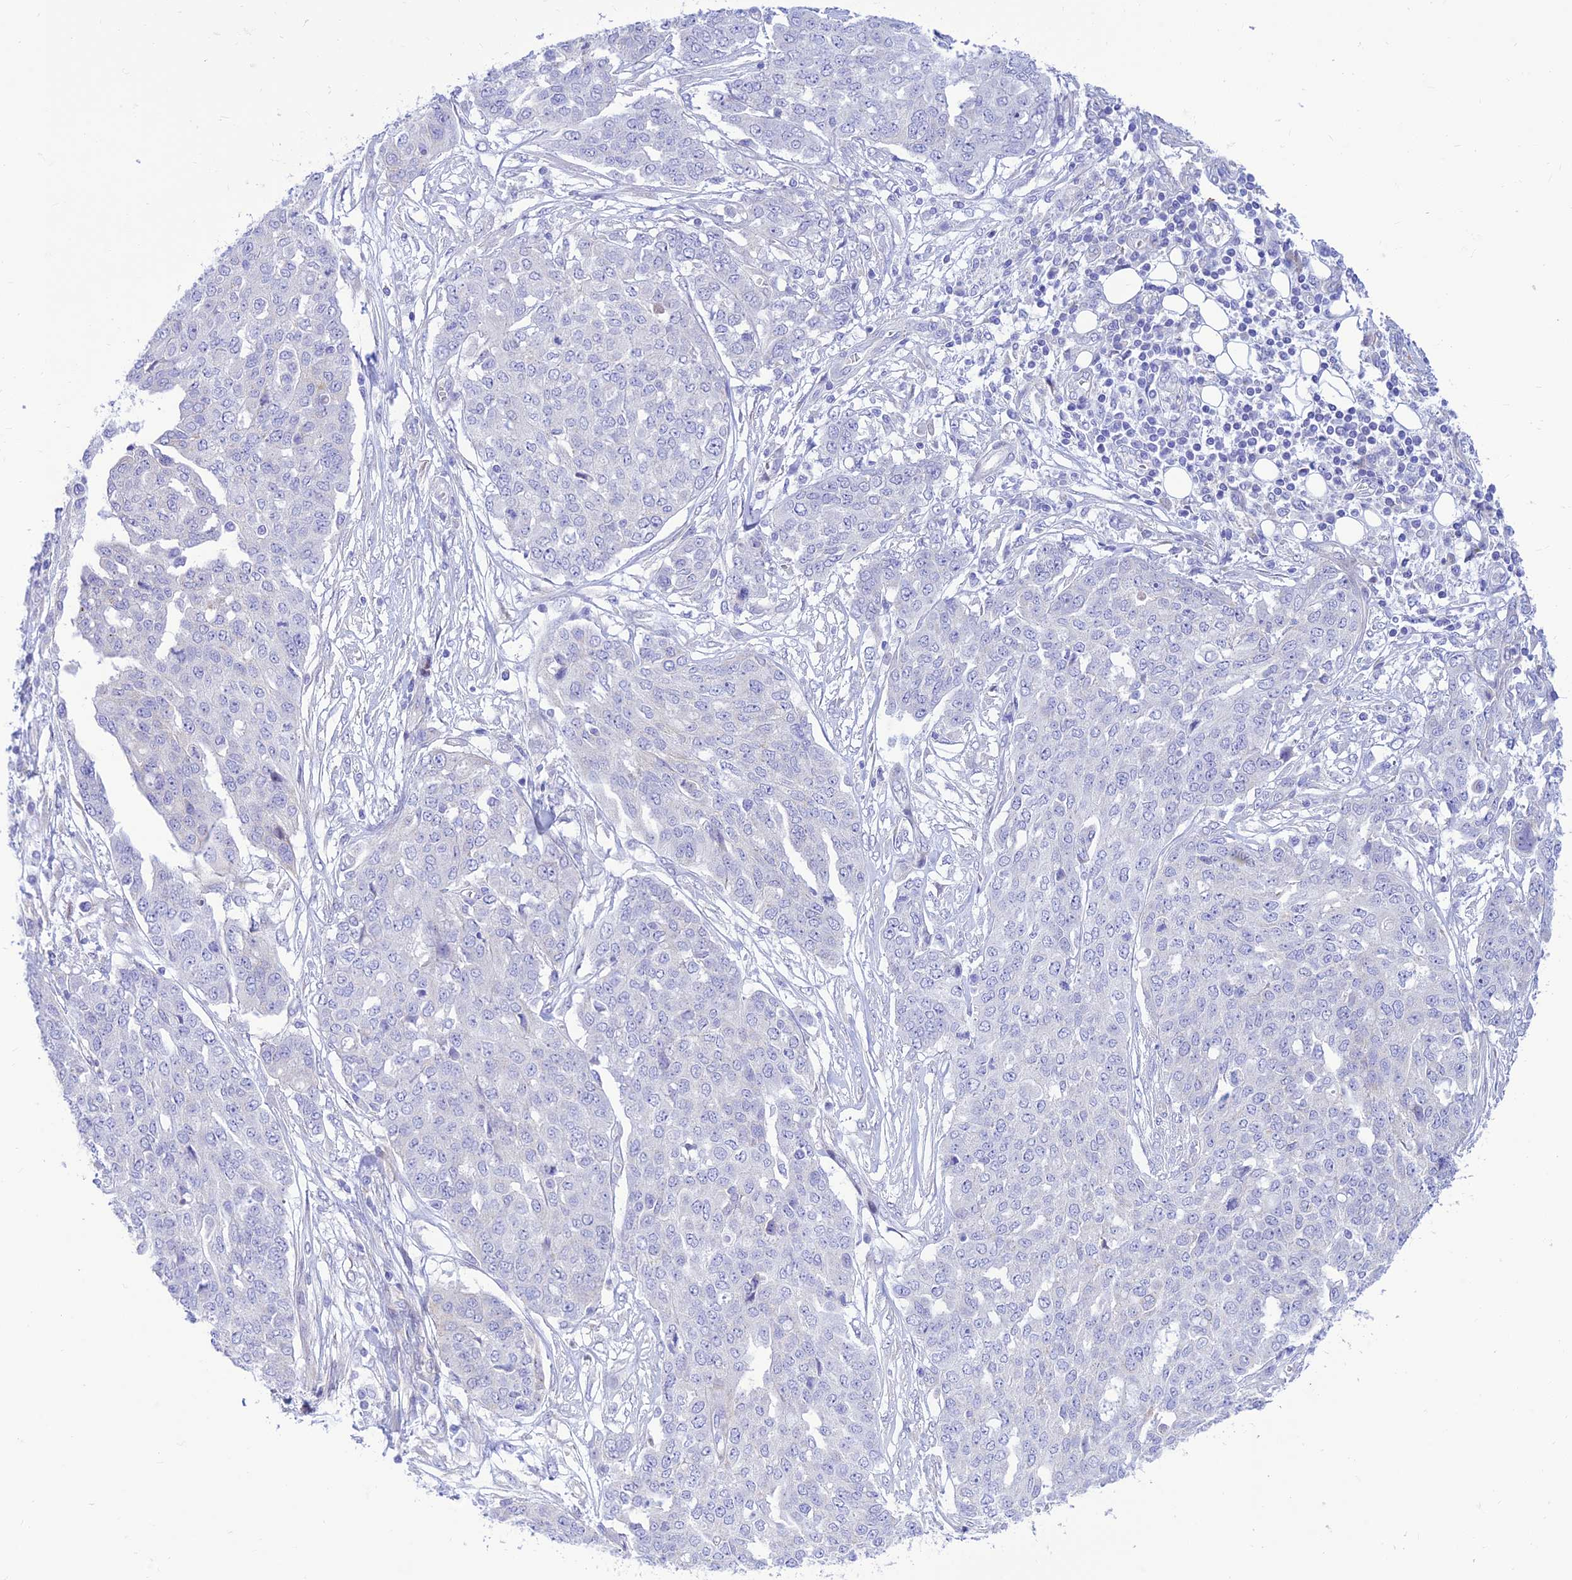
{"staining": {"intensity": "negative", "quantity": "none", "location": "none"}, "tissue": "ovarian cancer", "cell_type": "Tumor cells", "image_type": "cancer", "snomed": [{"axis": "morphology", "description": "Cystadenocarcinoma, serous, NOS"}, {"axis": "topography", "description": "Soft tissue"}, {"axis": "topography", "description": "Ovary"}], "caption": "Ovarian serous cystadenocarcinoma was stained to show a protein in brown. There is no significant expression in tumor cells.", "gene": "FAM186B", "patient": {"sex": "female", "age": 57}}